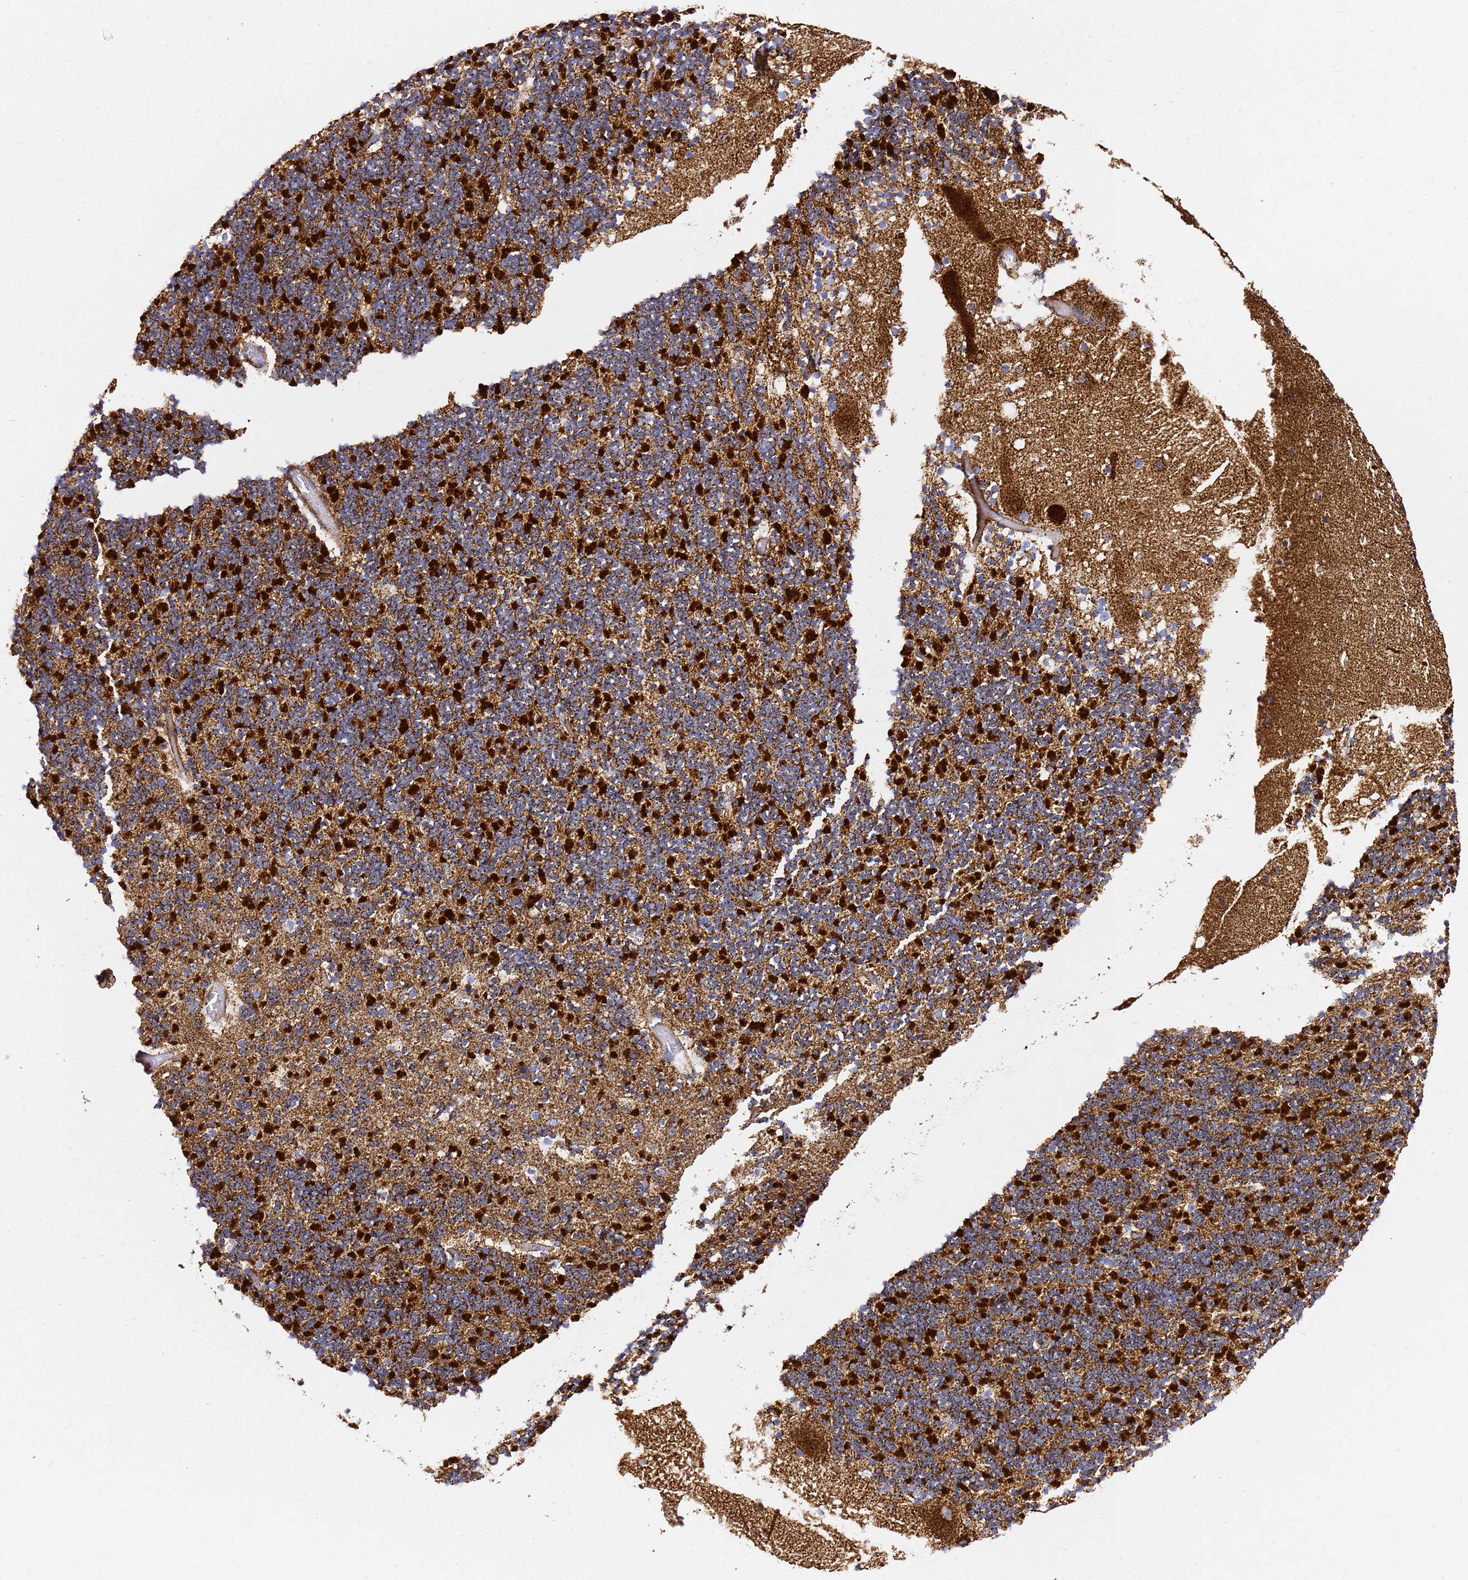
{"staining": {"intensity": "strong", "quantity": "25%-75%", "location": "cytoplasmic/membranous"}, "tissue": "cerebellum", "cell_type": "Cells in granular layer", "image_type": "normal", "snomed": [{"axis": "morphology", "description": "Normal tissue, NOS"}, {"axis": "topography", "description": "Cerebellum"}], "caption": "Protein analysis of benign cerebellum displays strong cytoplasmic/membranous expression in approximately 25%-75% of cells in granular layer.", "gene": "NDUFA3", "patient": {"sex": "male", "age": 57}}